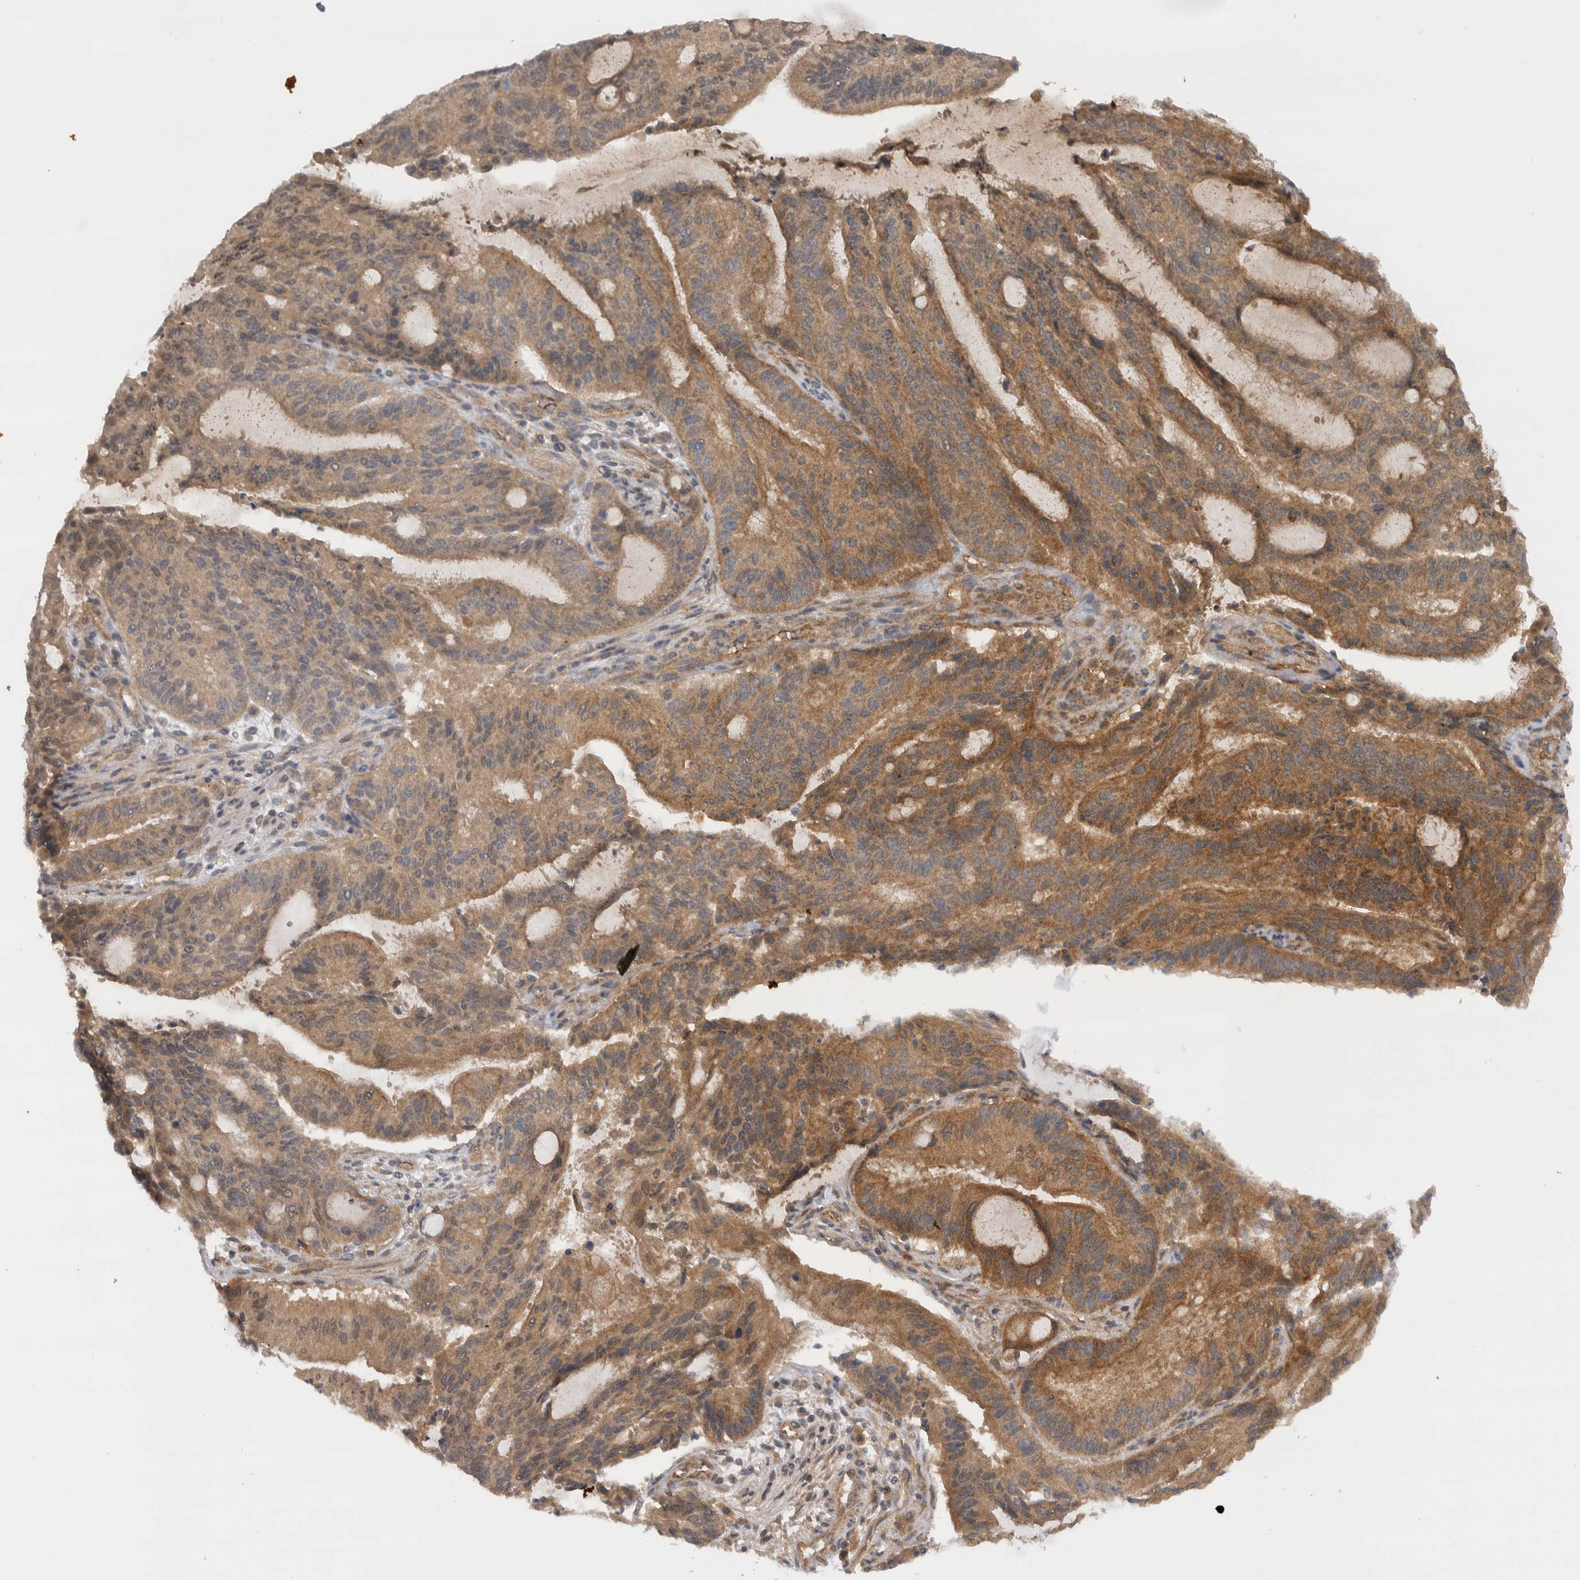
{"staining": {"intensity": "strong", "quantity": ">75%", "location": "cytoplasmic/membranous"}, "tissue": "liver cancer", "cell_type": "Tumor cells", "image_type": "cancer", "snomed": [{"axis": "morphology", "description": "Normal tissue, NOS"}, {"axis": "morphology", "description": "Cholangiocarcinoma"}, {"axis": "topography", "description": "Liver"}, {"axis": "topography", "description": "Peripheral nerve tissue"}], "caption": "Immunohistochemistry (IHC) (DAB (3,3'-diaminobenzidine)) staining of liver cancer (cholangiocarcinoma) shows strong cytoplasmic/membranous protein staining in approximately >75% of tumor cells. Immunohistochemistry stains the protein in brown and the nuclei are stained blue.", "gene": "PRDX4", "patient": {"sex": "female", "age": 73}}